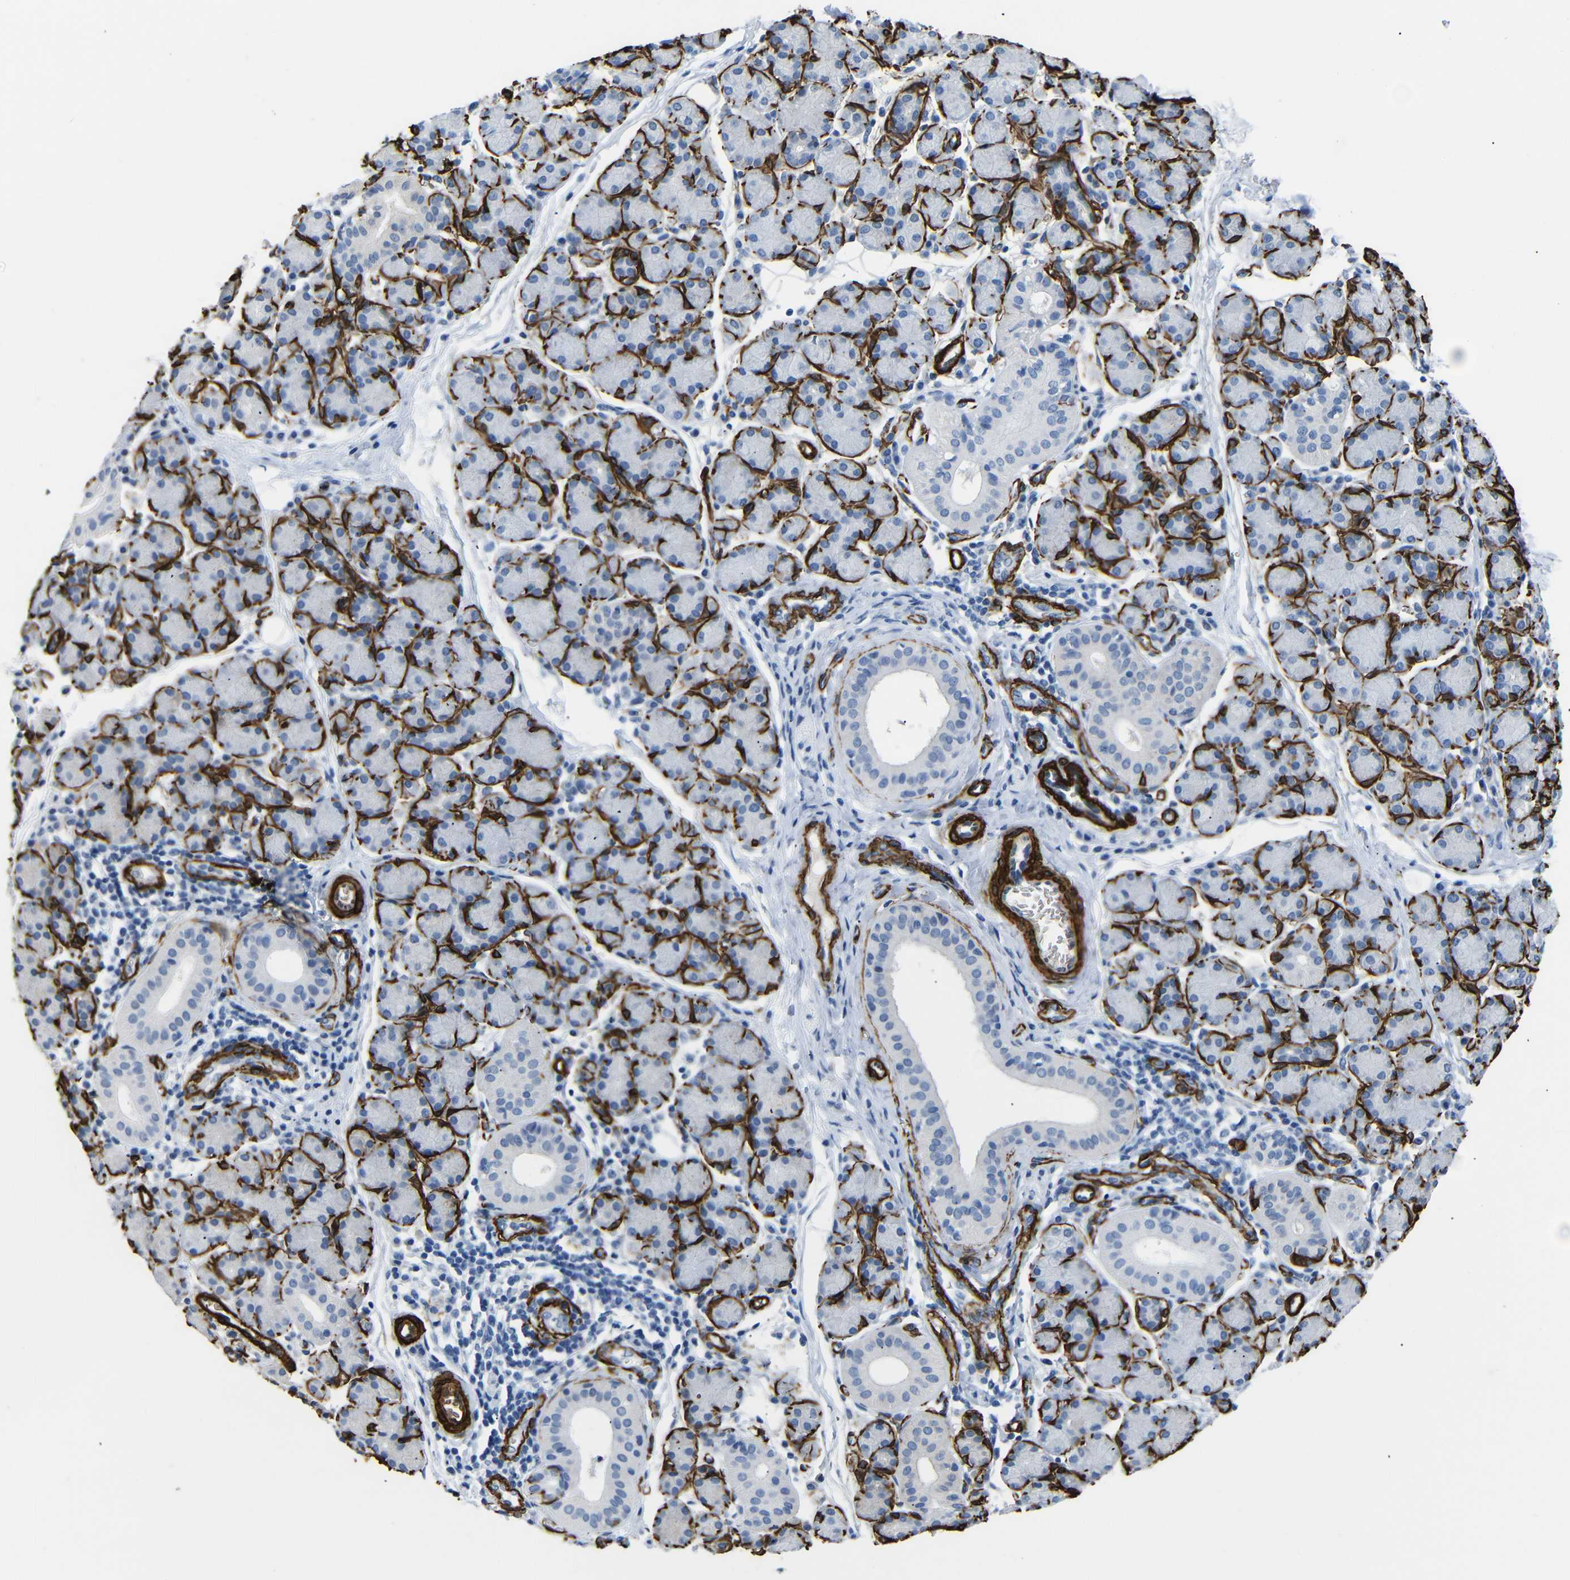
{"staining": {"intensity": "negative", "quantity": "none", "location": "none"}, "tissue": "salivary gland", "cell_type": "Glandular cells", "image_type": "normal", "snomed": [{"axis": "morphology", "description": "Normal tissue, NOS"}, {"axis": "morphology", "description": "Inflammation, NOS"}, {"axis": "topography", "description": "Lymph node"}, {"axis": "topography", "description": "Salivary gland"}], "caption": "This is an immunohistochemistry histopathology image of normal human salivary gland. There is no staining in glandular cells.", "gene": "ACTA2", "patient": {"sex": "male", "age": 3}}